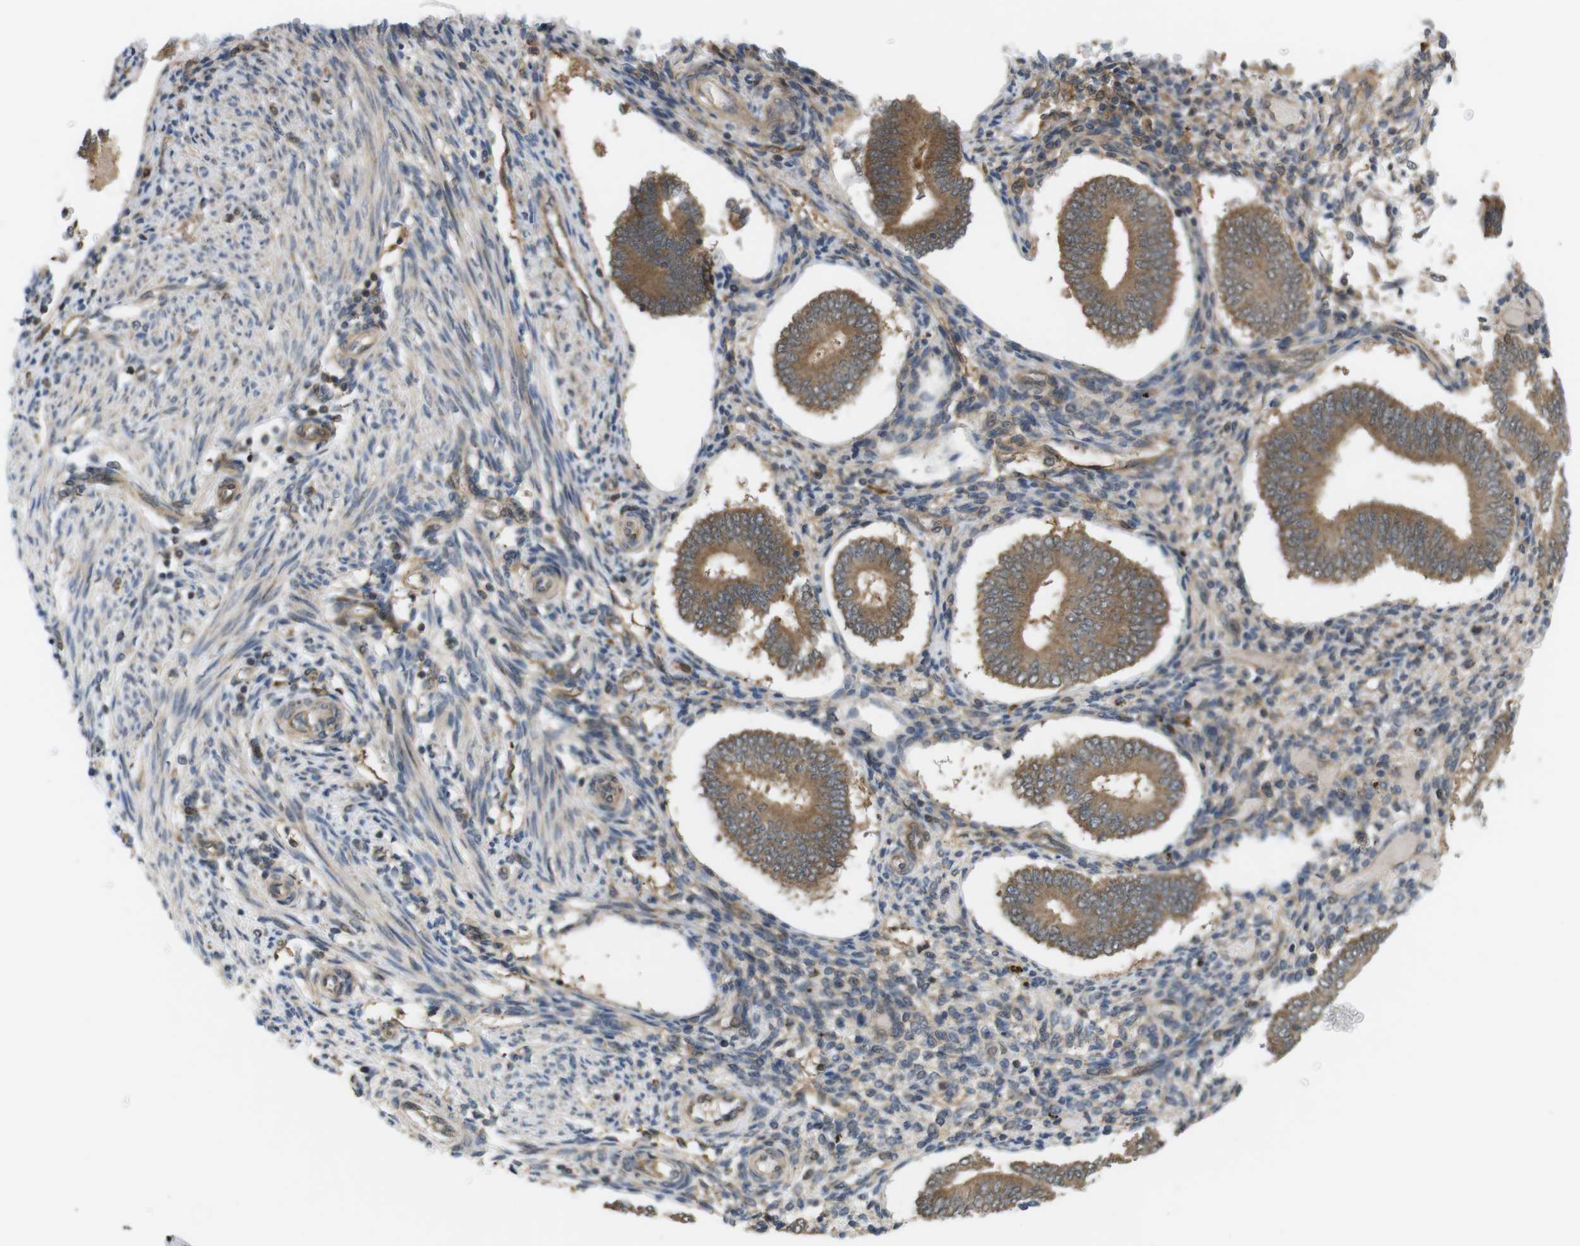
{"staining": {"intensity": "weak", "quantity": "25%-75%", "location": "cytoplasmic/membranous"}, "tissue": "endometrium", "cell_type": "Cells in endometrial stroma", "image_type": "normal", "snomed": [{"axis": "morphology", "description": "Normal tissue, NOS"}, {"axis": "topography", "description": "Endometrium"}], "caption": "A low amount of weak cytoplasmic/membranous positivity is present in about 25%-75% of cells in endometrial stroma in normal endometrium. Using DAB (brown) and hematoxylin (blue) stains, captured at high magnification using brightfield microscopy.", "gene": "RNF130", "patient": {"sex": "female", "age": 42}}